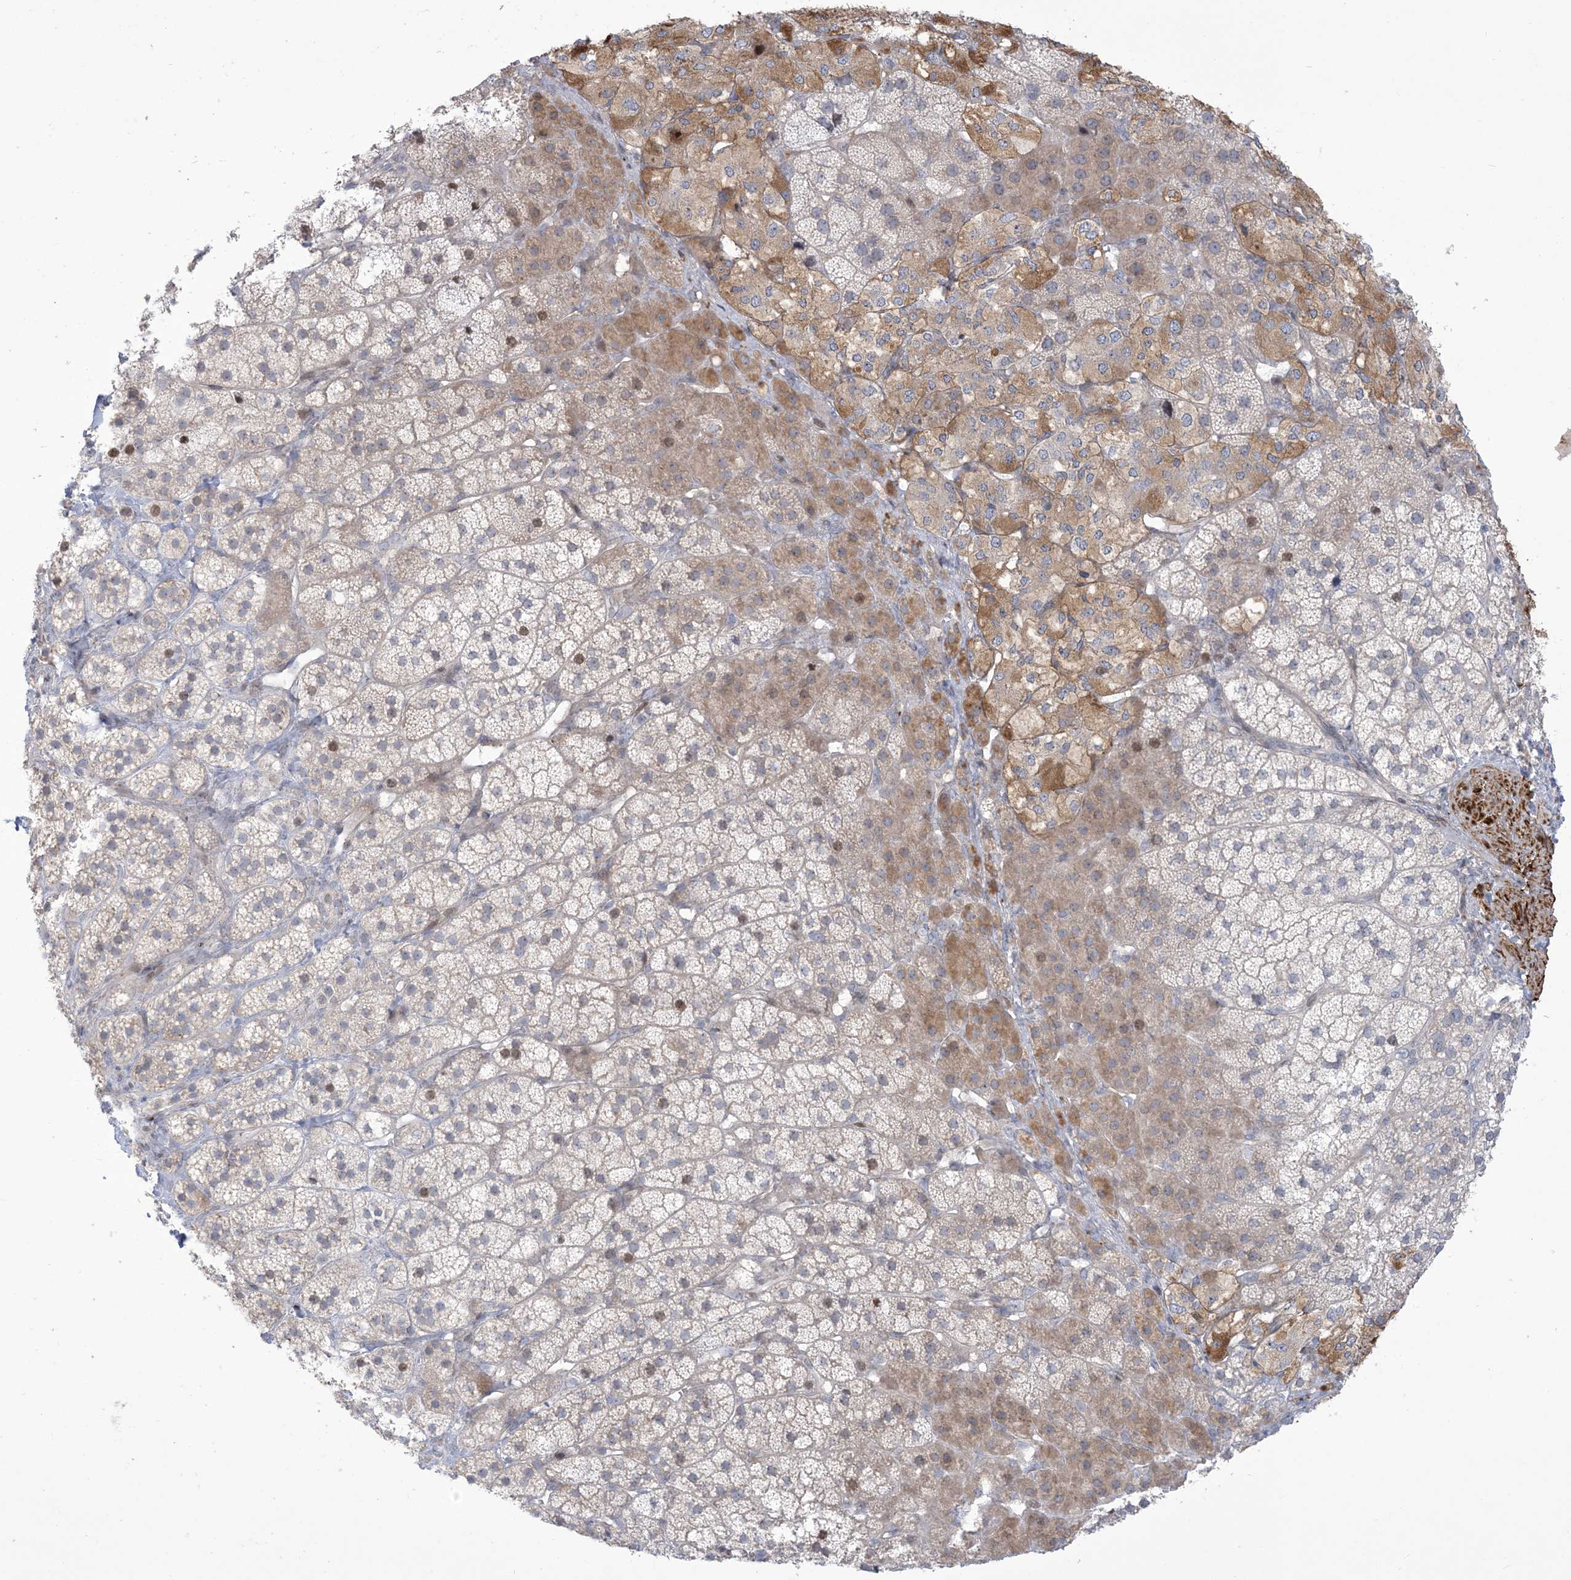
{"staining": {"intensity": "moderate", "quantity": "<25%", "location": "cytoplasmic/membranous,nuclear"}, "tissue": "adrenal gland", "cell_type": "Glandular cells", "image_type": "normal", "snomed": [{"axis": "morphology", "description": "Normal tissue, NOS"}, {"axis": "topography", "description": "Adrenal gland"}], "caption": "Brown immunohistochemical staining in benign human adrenal gland exhibits moderate cytoplasmic/membranous,nuclear positivity in about <25% of glandular cells. The protein is shown in brown color, while the nuclei are stained blue.", "gene": "AFTPH", "patient": {"sex": "female", "age": 44}}